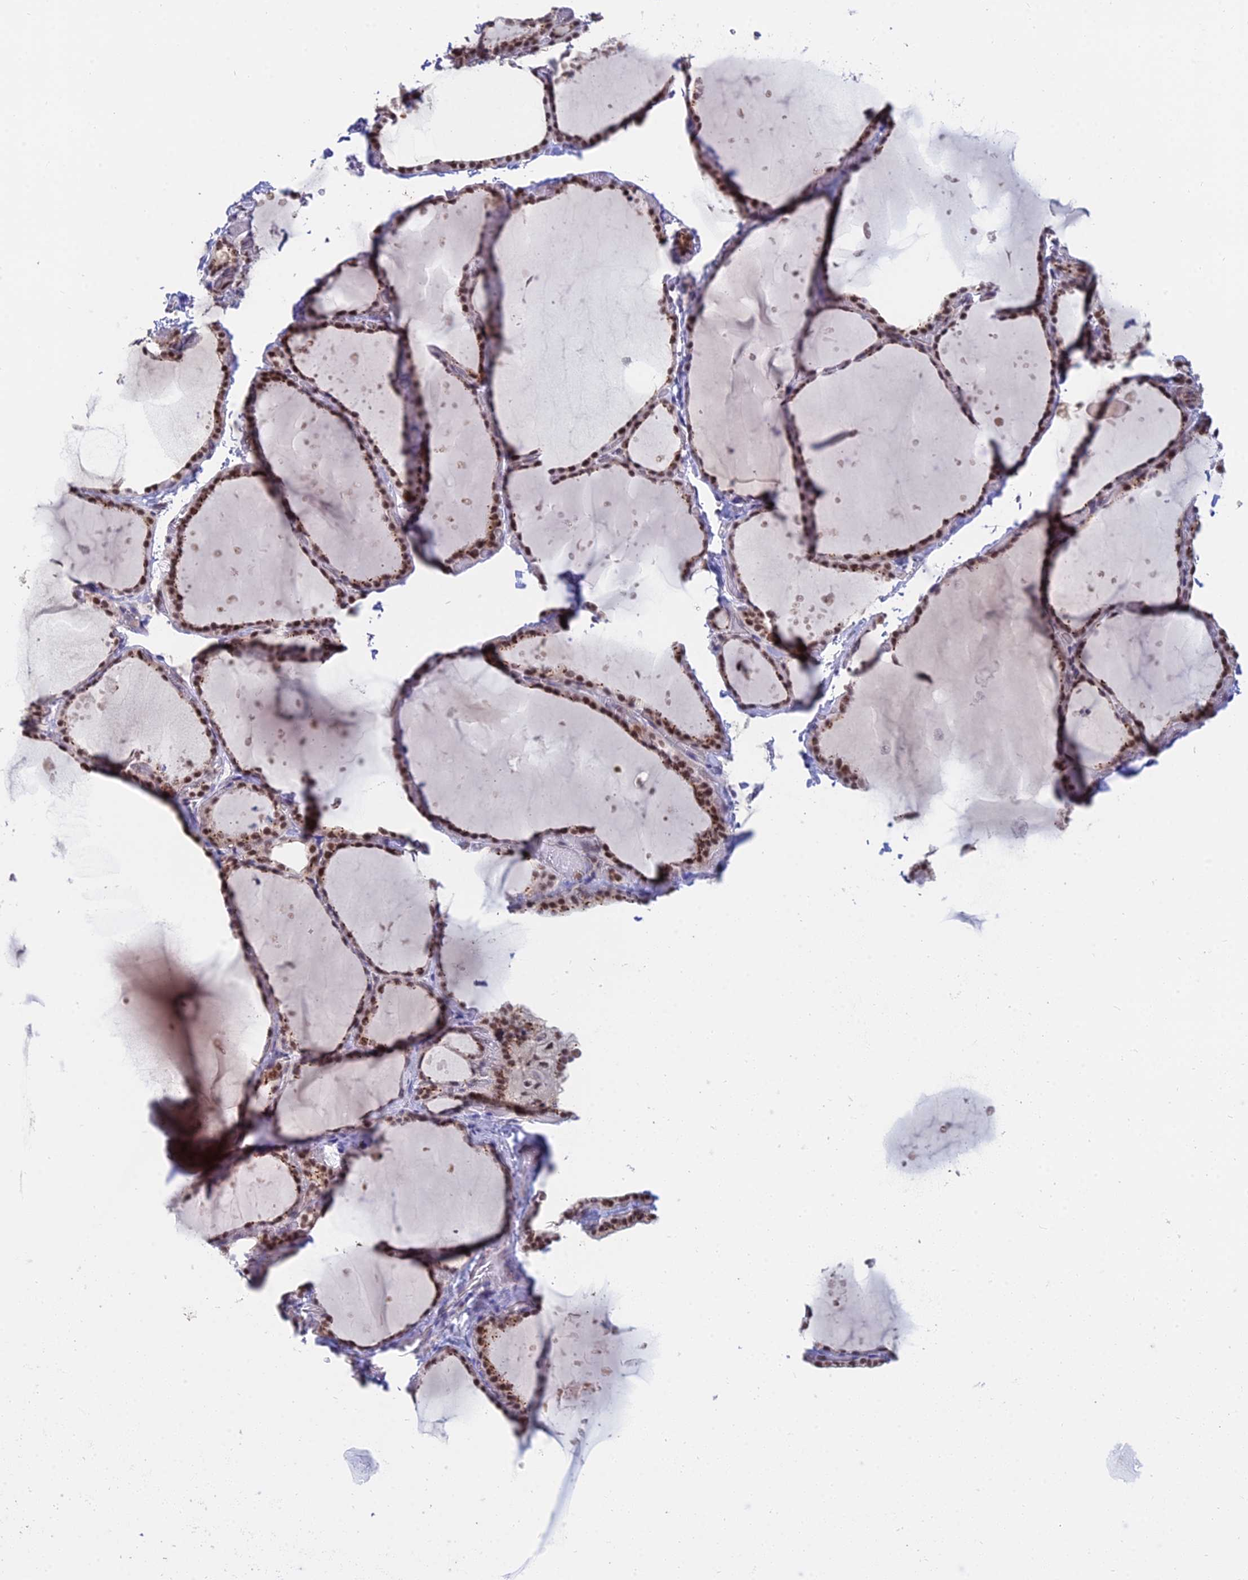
{"staining": {"intensity": "strong", "quantity": ">75%", "location": "cytoplasmic/membranous,nuclear"}, "tissue": "thyroid gland", "cell_type": "Glandular cells", "image_type": "normal", "snomed": [{"axis": "morphology", "description": "Normal tissue, NOS"}, {"axis": "topography", "description": "Thyroid gland"}], "caption": "IHC (DAB) staining of normal human thyroid gland demonstrates strong cytoplasmic/membranous,nuclear protein positivity in about >75% of glandular cells.", "gene": "THOC3", "patient": {"sex": "female", "age": 44}}